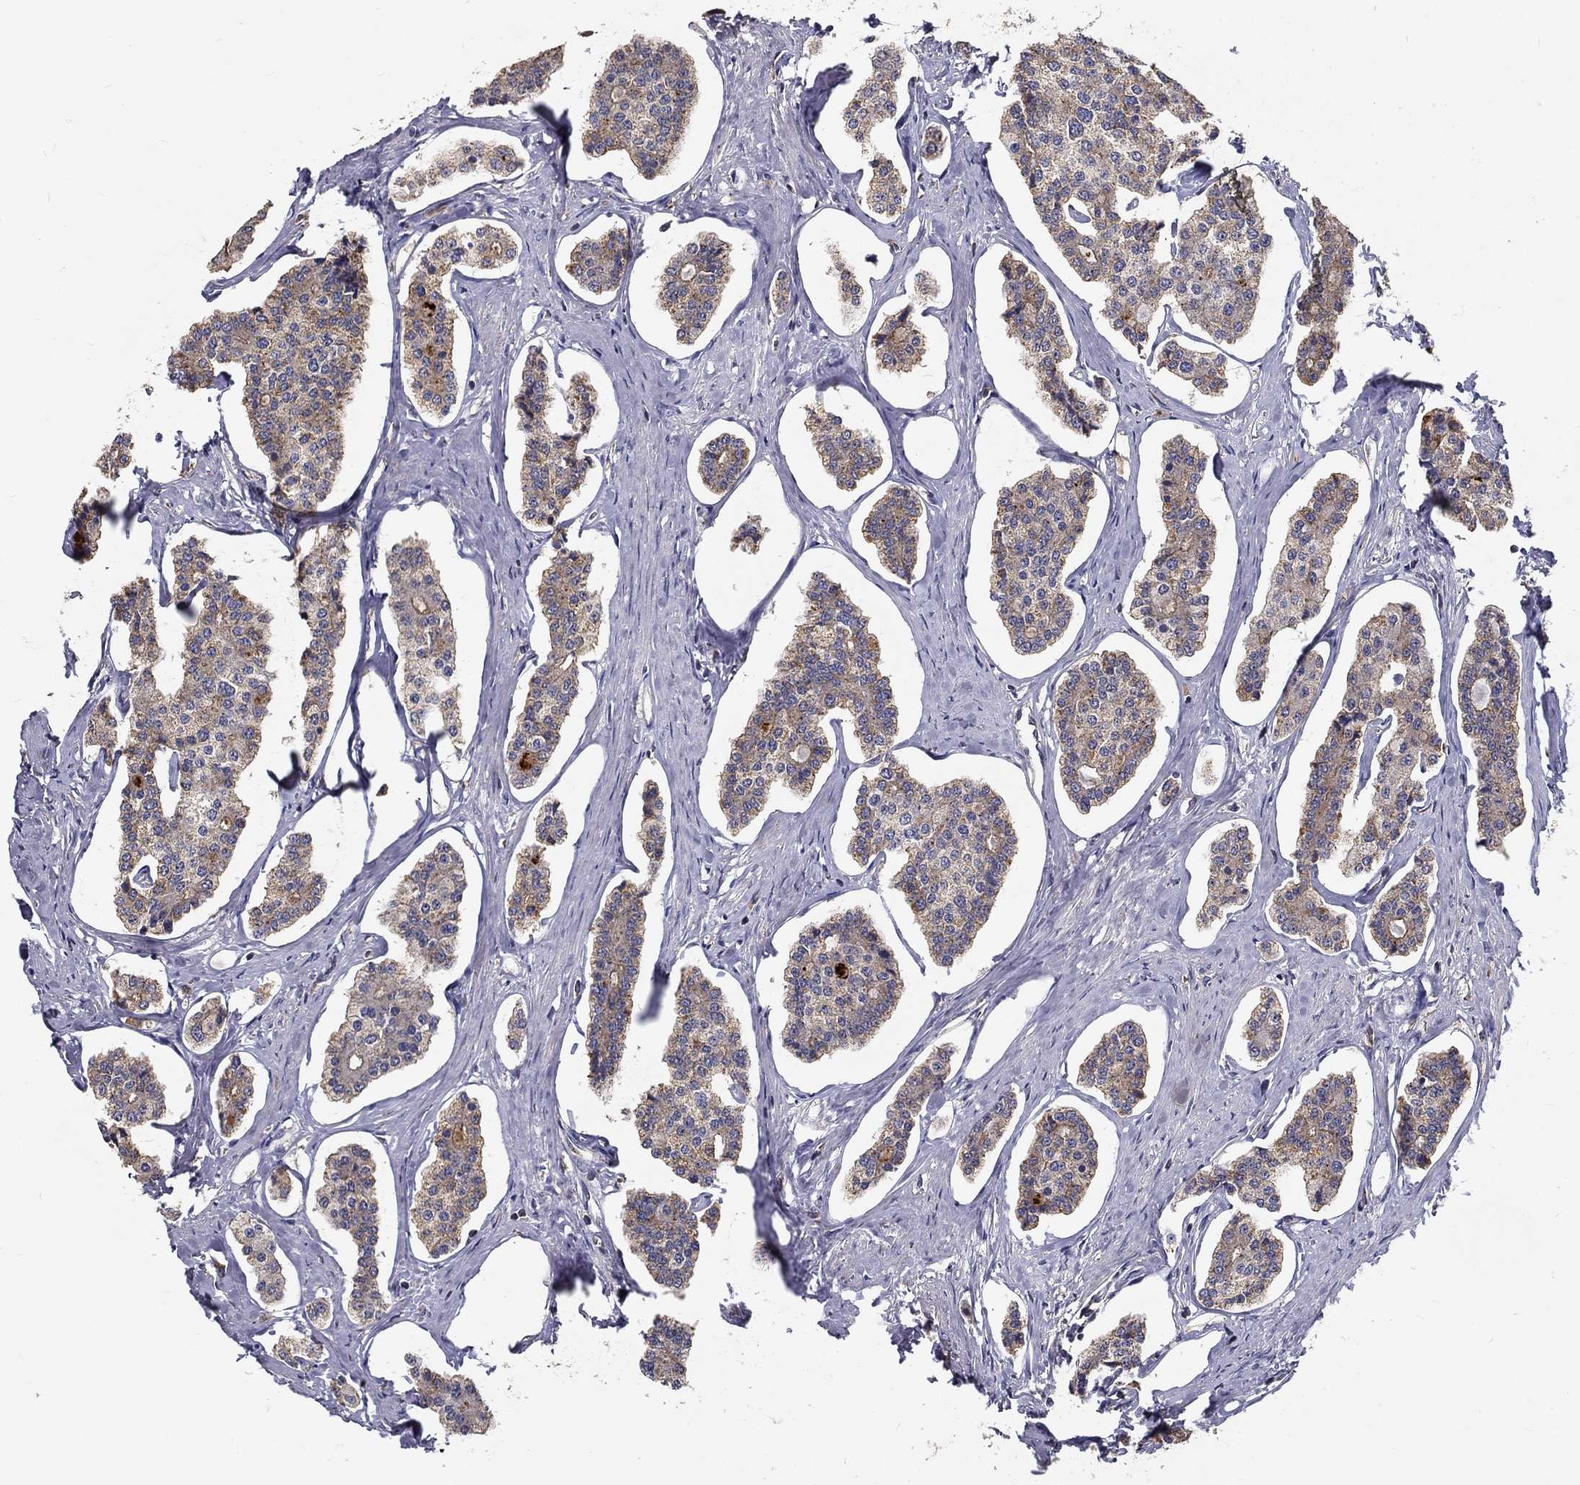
{"staining": {"intensity": "weak", "quantity": ">75%", "location": "cytoplasmic/membranous"}, "tissue": "carcinoid", "cell_type": "Tumor cells", "image_type": "cancer", "snomed": [{"axis": "morphology", "description": "Carcinoid, malignant, NOS"}, {"axis": "topography", "description": "Small intestine"}], "caption": "This histopathology image displays malignant carcinoid stained with immunohistochemistry to label a protein in brown. The cytoplasmic/membranous of tumor cells show weak positivity for the protein. Nuclei are counter-stained blue.", "gene": "ALDH4A1", "patient": {"sex": "female", "age": 65}}